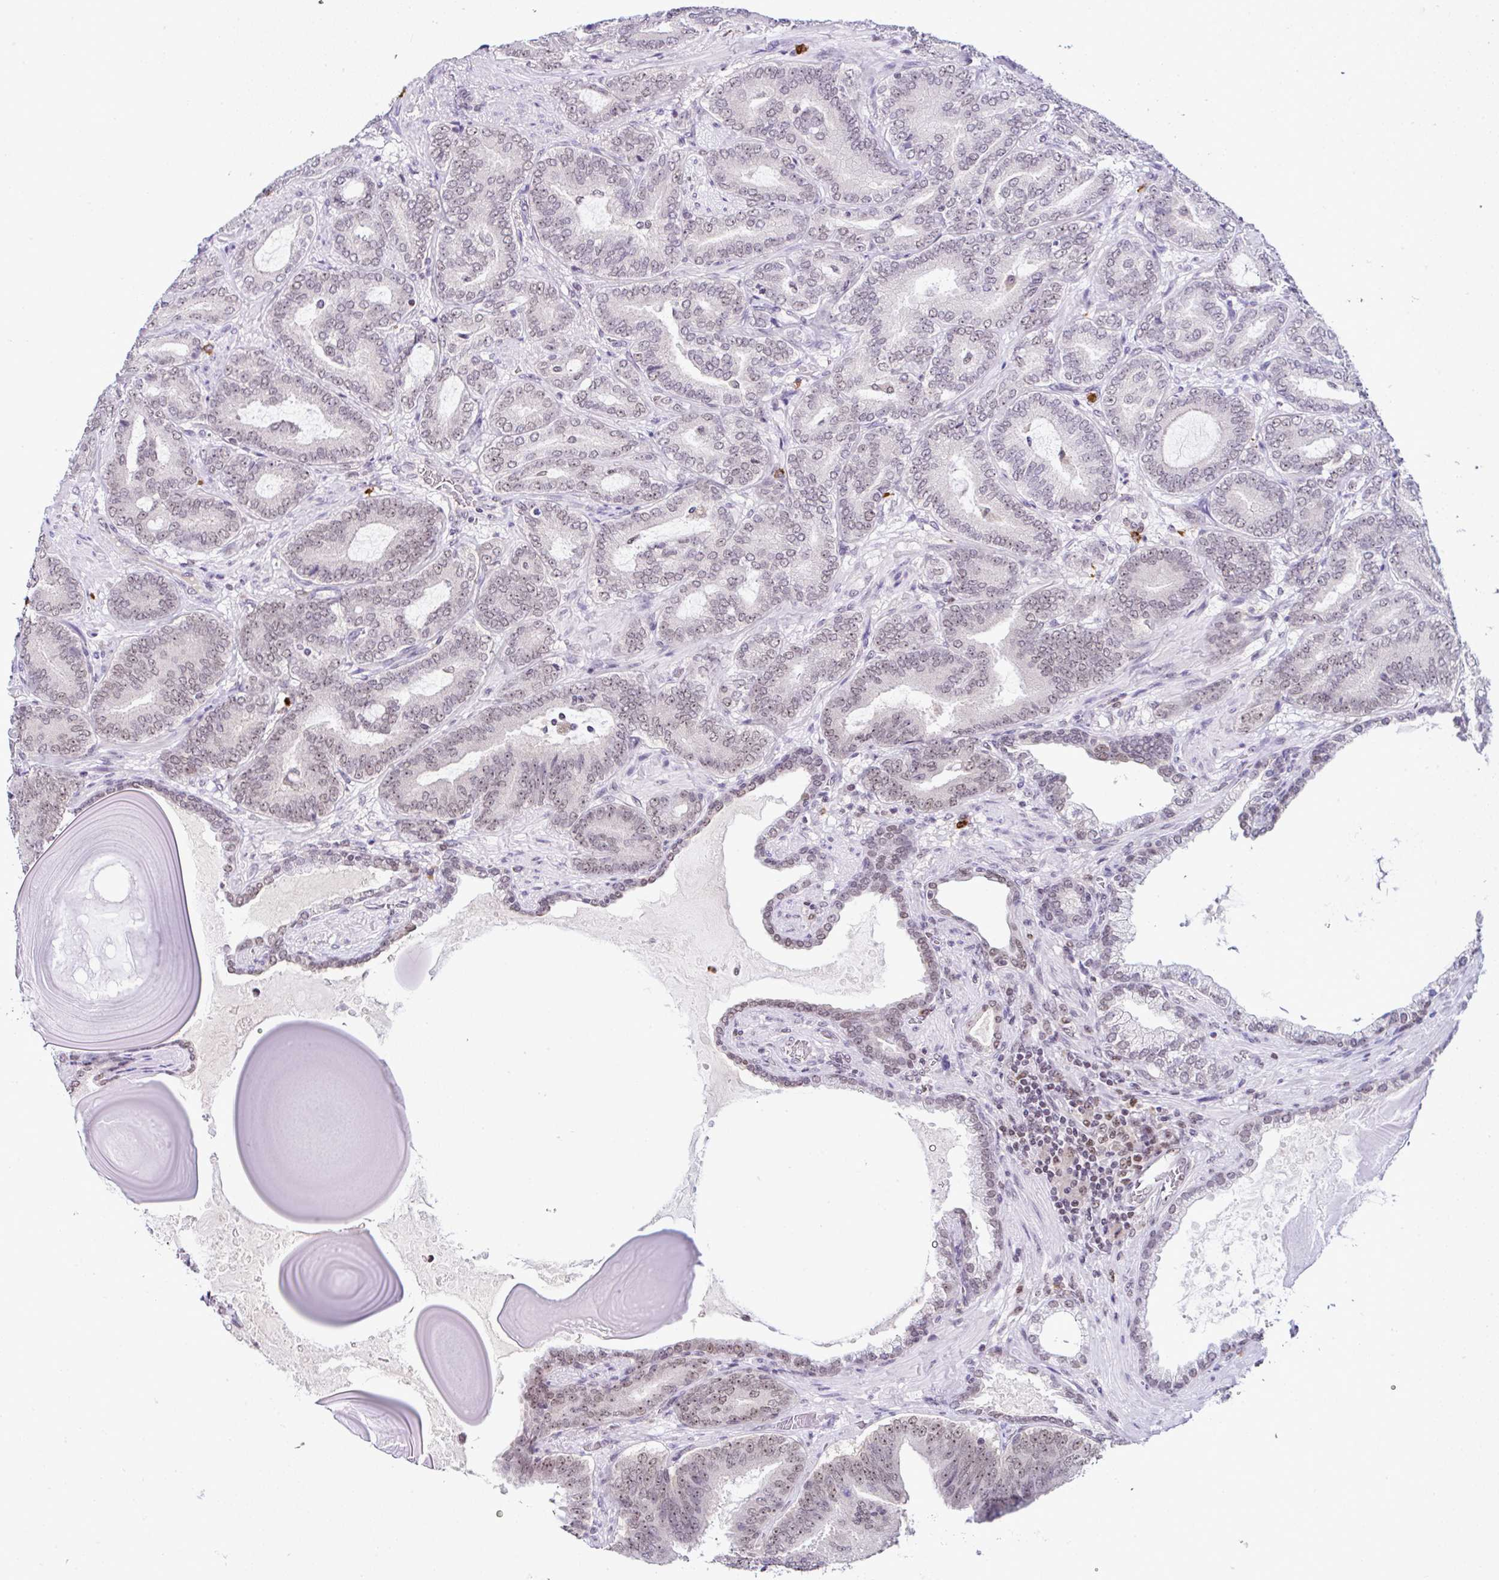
{"staining": {"intensity": "weak", "quantity": "25%-75%", "location": "nuclear"}, "tissue": "prostate cancer", "cell_type": "Tumor cells", "image_type": "cancer", "snomed": [{"axis": "morphology", "description": "Adenocarcinoma, High grade"}, {"axis": "topography", "description": "Prostate"}], "caption": "High-power microscopy captured an immunohistochemistry (IHC) photomicrograph of high-grade adenocarcinoma (prostate), revealing weak nuclear positivity in approximately 25%-75% of tumor cells.", "gene": "PTPN2", "patient": {"sex": "male", "age": 62}}